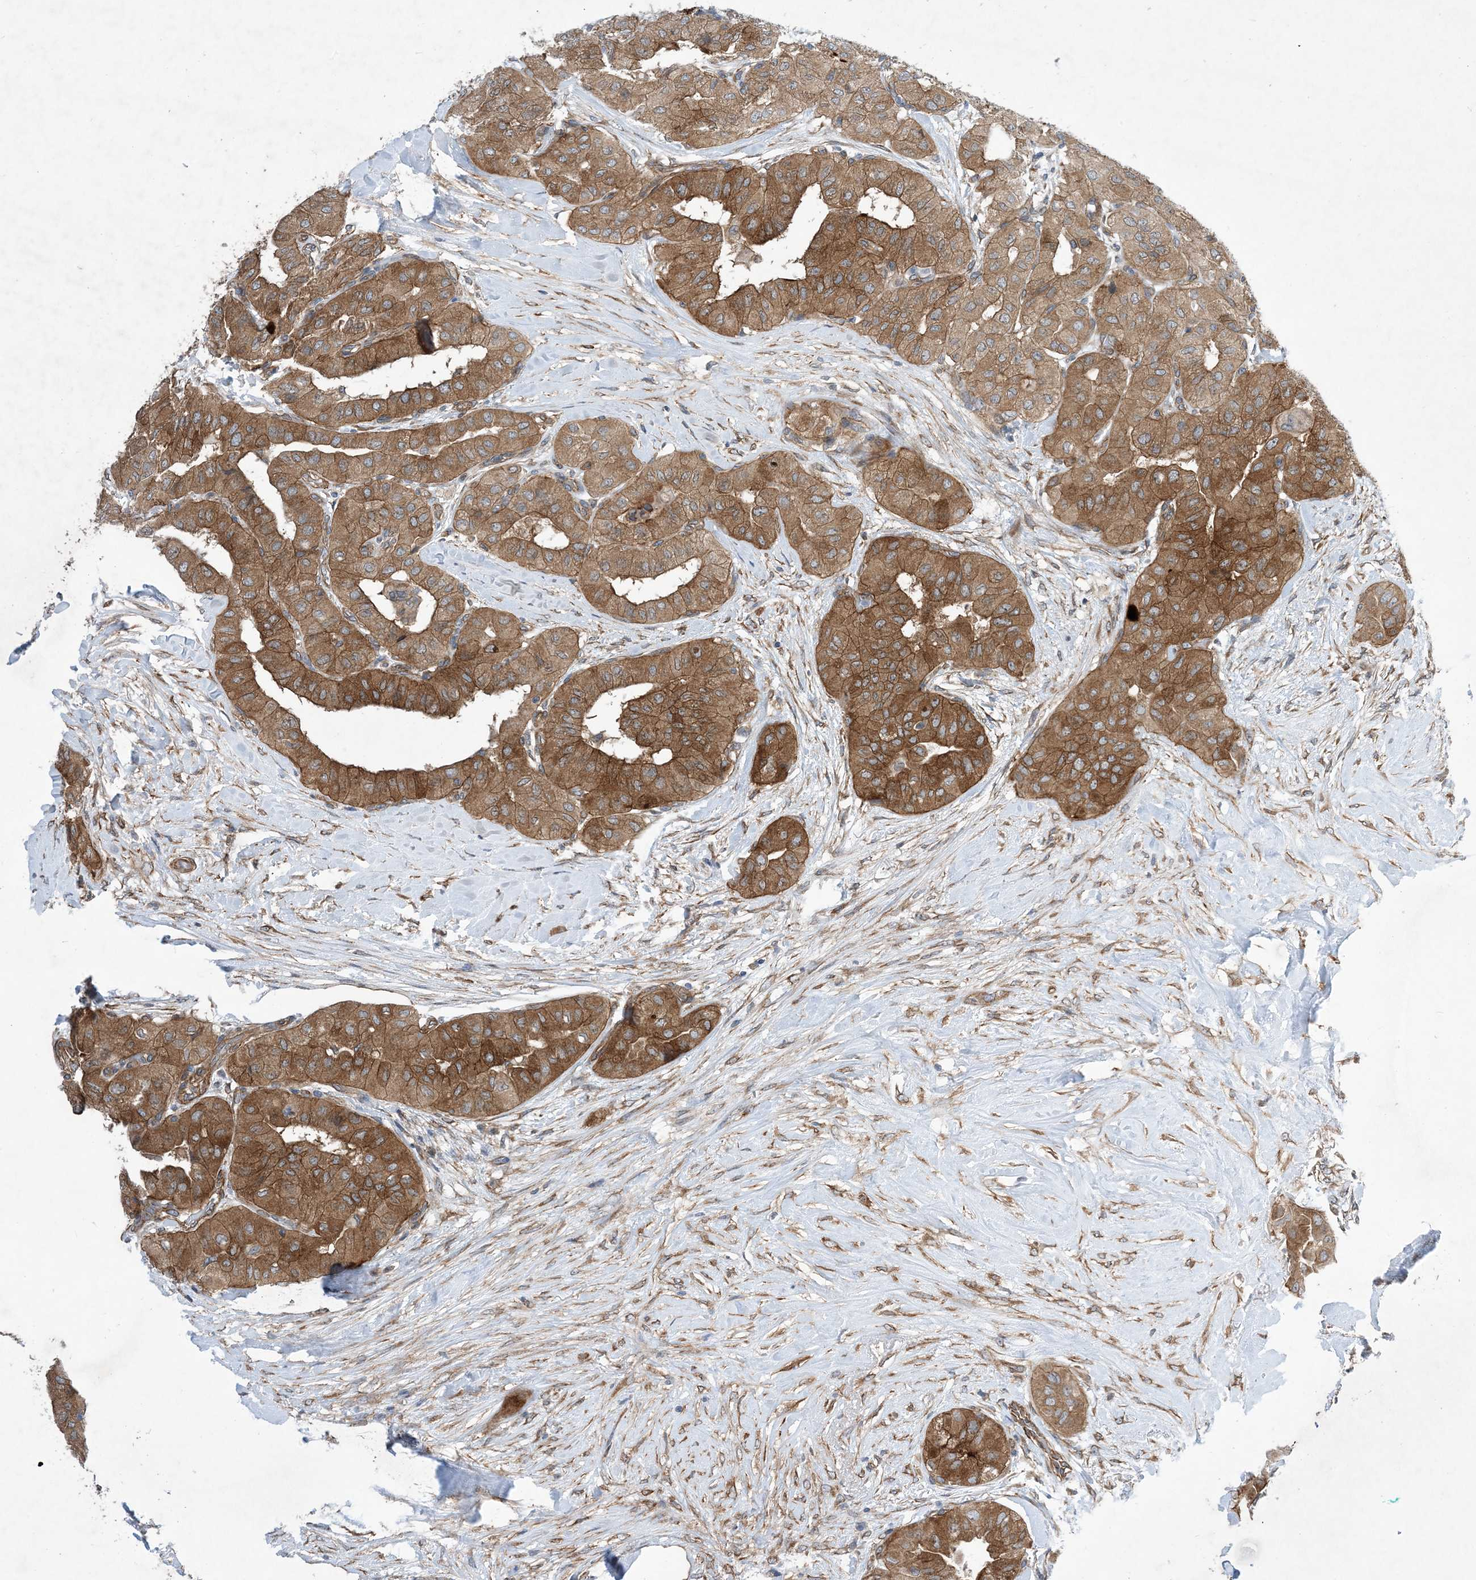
{"staining": {"intensity": "strong", "quantity": ">75%", "location": "cytoplasmic/membranous"}, "tissue": "thyroid cancer", "cell_type": "Tumor cells", "image_type": "cancer", "snomed": [{"axis": "morphology", "description": "Papillary adenocarcinoma, NOS"}, {"axis": "topography", "description": "Thyroid gland"}], "caption": "About >75% of tumor cells in human thyroid papillary adenocarcinoma display strong cytoplasmic/membranous protein staining as visualized by brown immunohistochemical staining.", "gene": "EHBP1", "patient": {"sex": "female", "age": 59}}